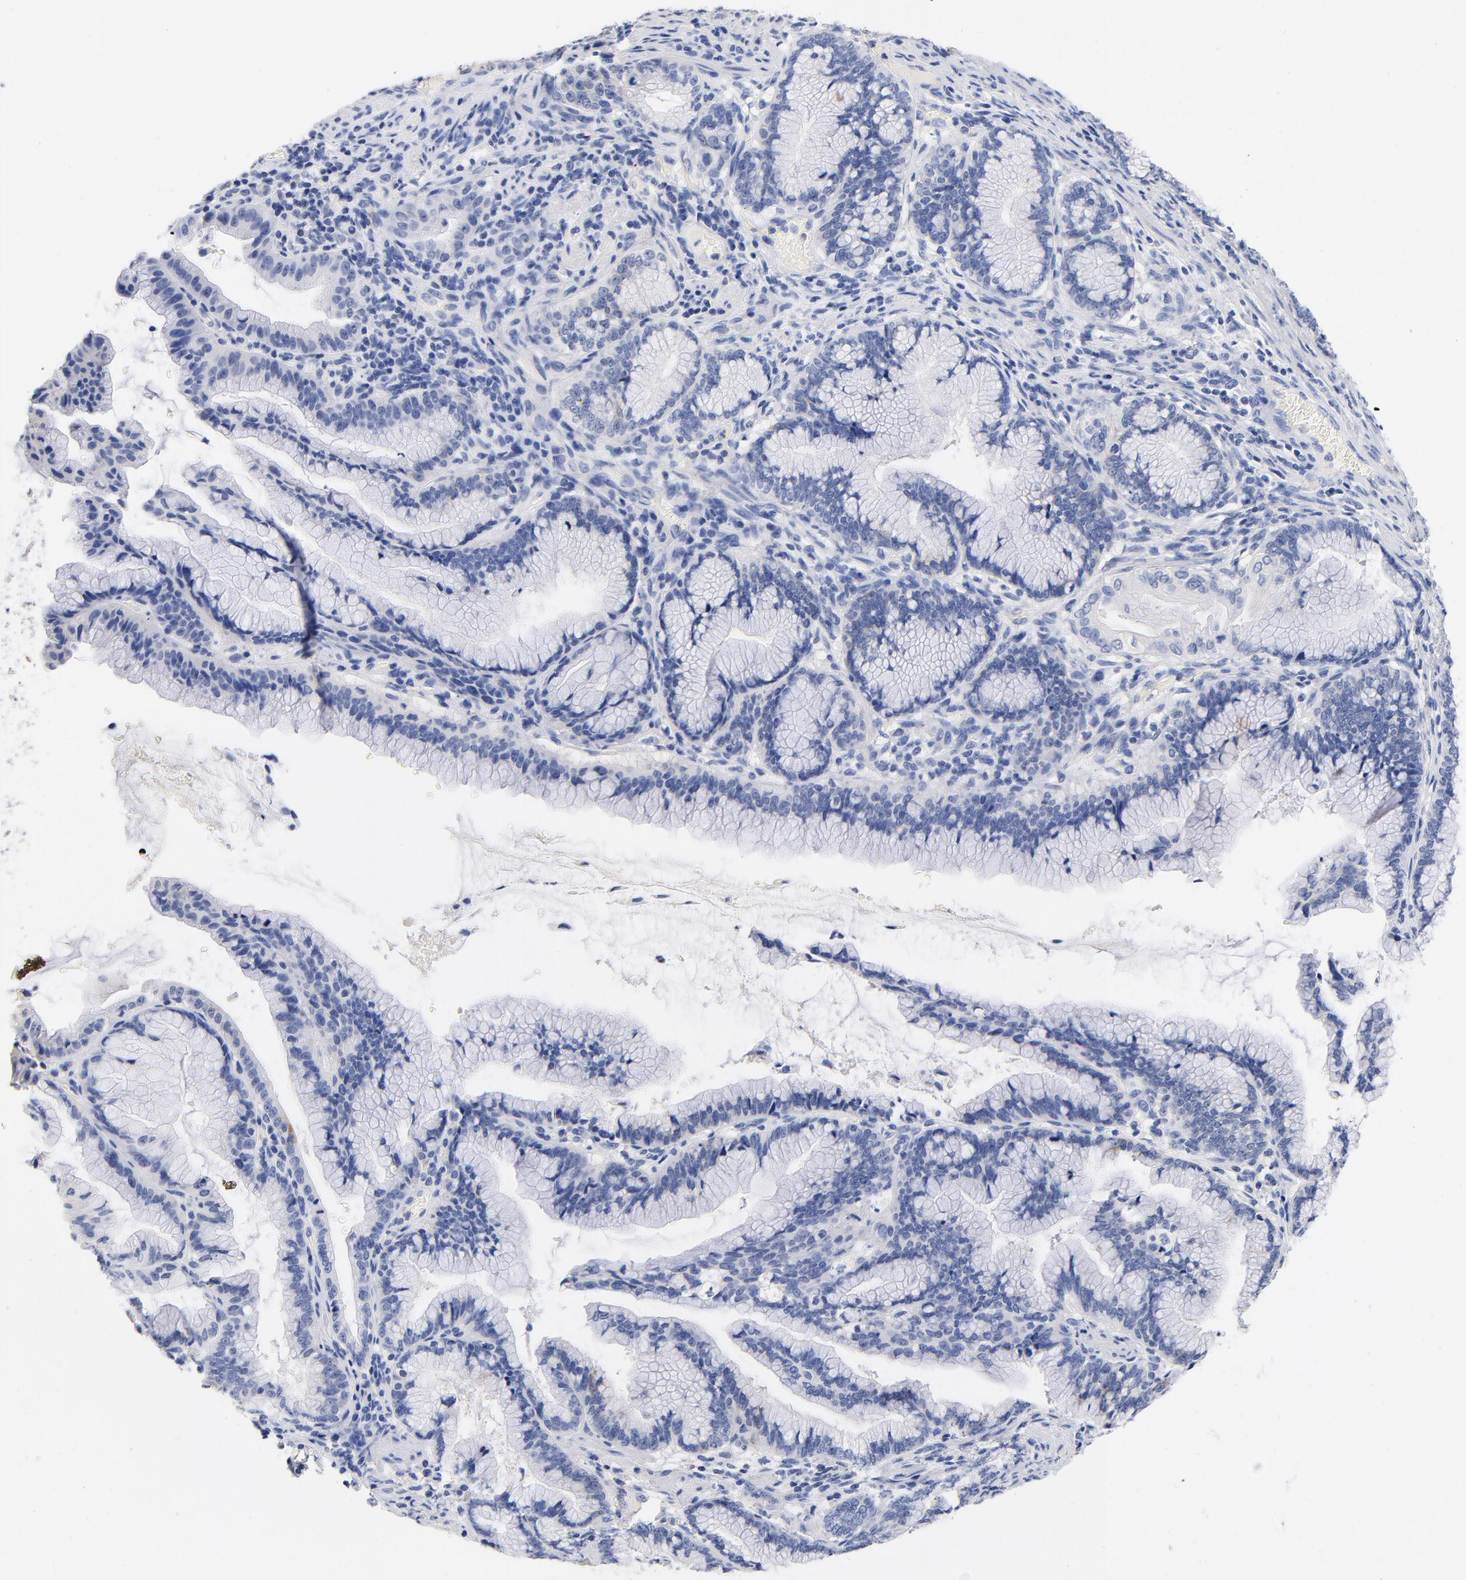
{"staining": {"intensity": "negative", "quantity": "none", "location": "none"}, "tissue": "pancreatic cancer", "cell_type": "Tumor cells", "image_type": "cancer", "snomed": [{"axis": "morphology", "description": "Adenocarcinoma, NOS"}, {"axis": "topography", "description": "Pancreas"}], "caption": "Pancreatic cancer was stained to show a protein in brown. There is no significant positivity in tumor cells.", "gene": "CPS1", "patient": {"sex": "female", "age": 64}}